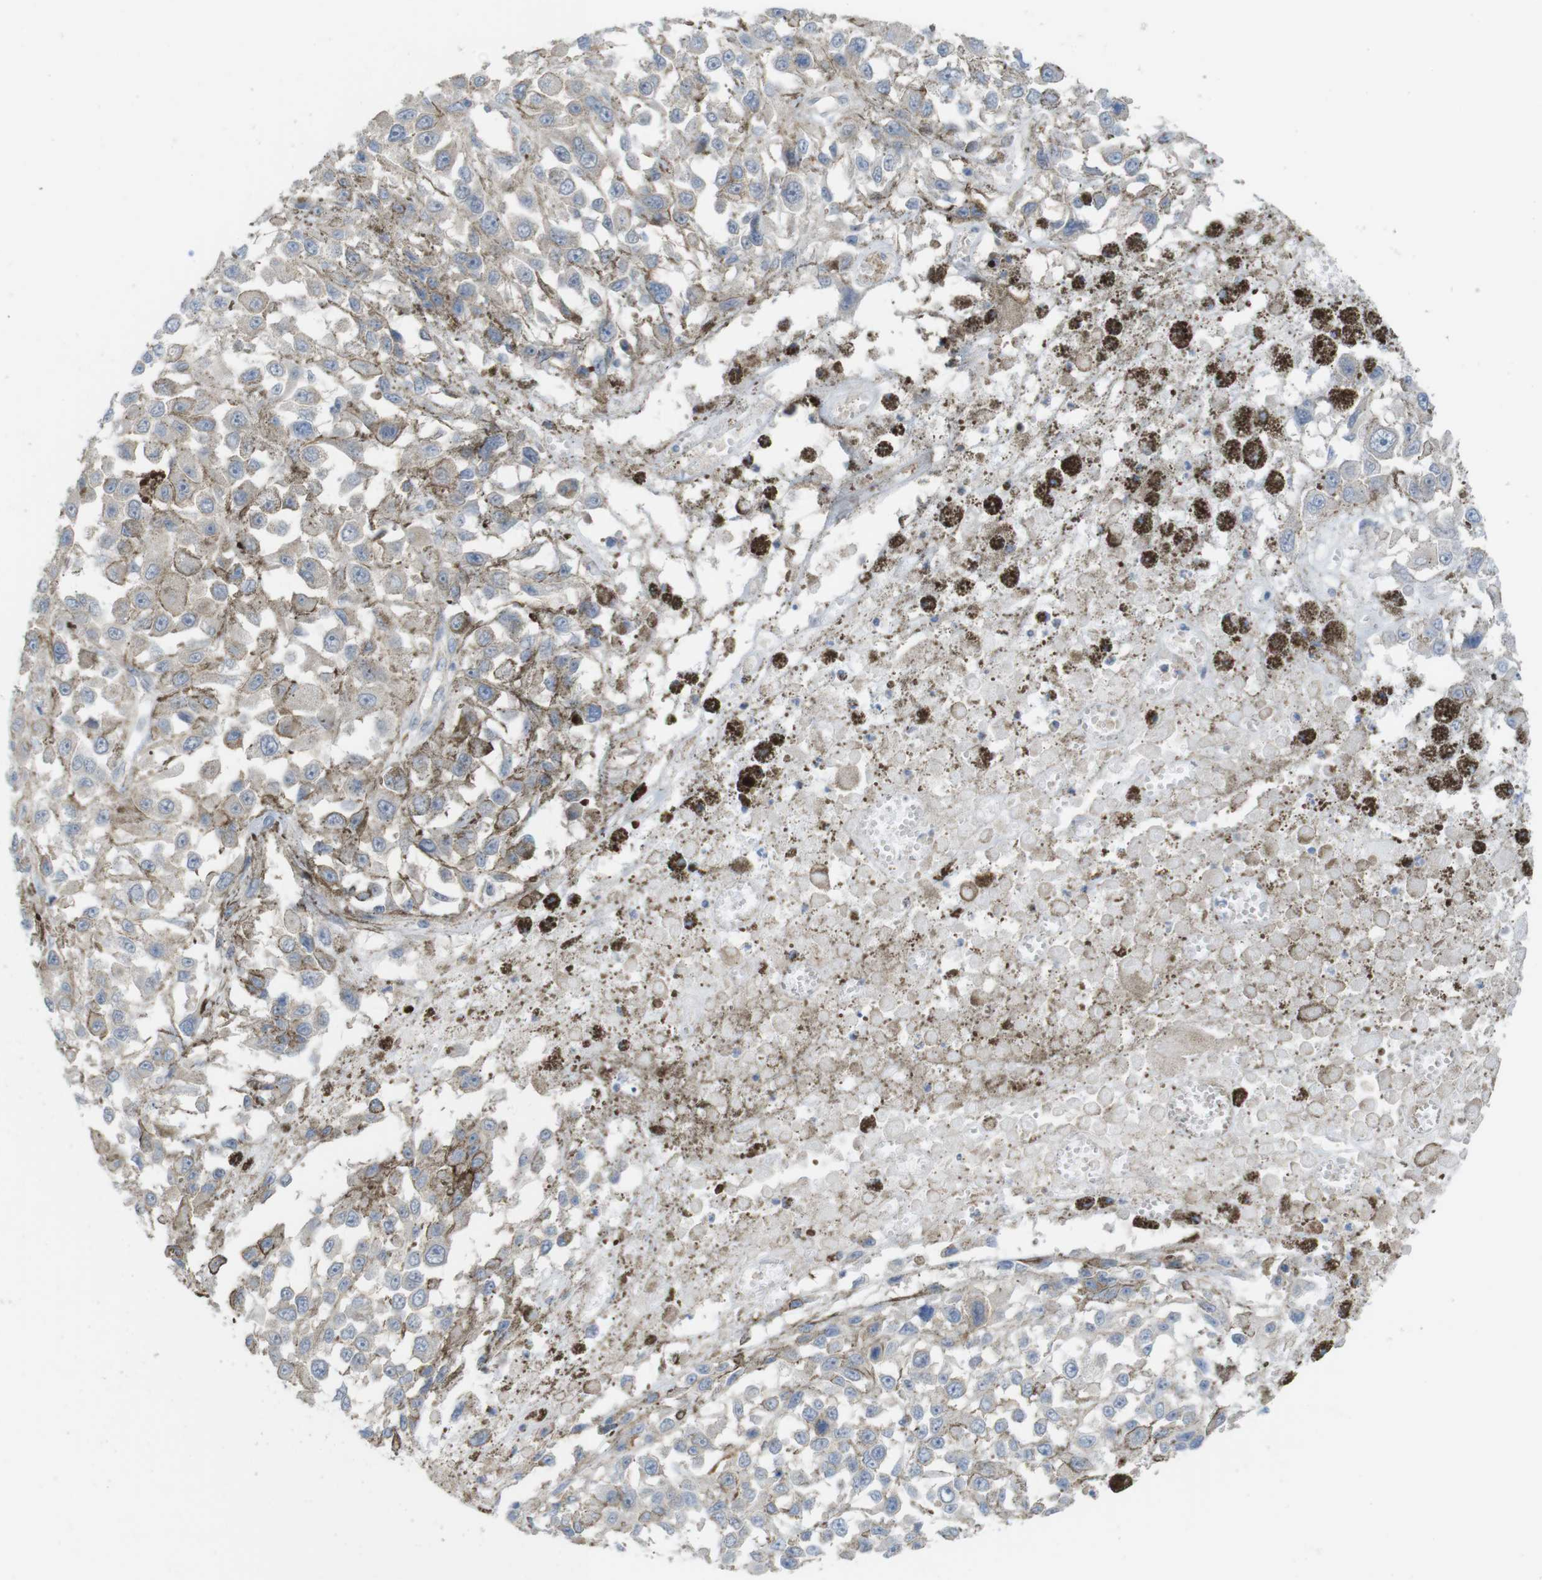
{"staining": {"intensity": "weak", "quantity": ">75%", "location": "cytoplasmic/membranous"}, "tissue": "melanoma", "cell_type": "Tumor cells", "image_type": "cancer", "snomed": [{"axis": "morphology", "description": "Malignant melanoma, Metastatic site"}, {"axis": "topography", "description": "Lymph node"}], "caption": "Immunohistochemical staining of human malignant melanoma (metastatic site) demonstrates low levels of weak cytoplasmic/membranous expression in approximately >75% of tumor cells. (Brightfield microscopy of DAB IHC at high magnification).", "gene": "PREX2", "patient": {"sex": "male", "age": 59}}